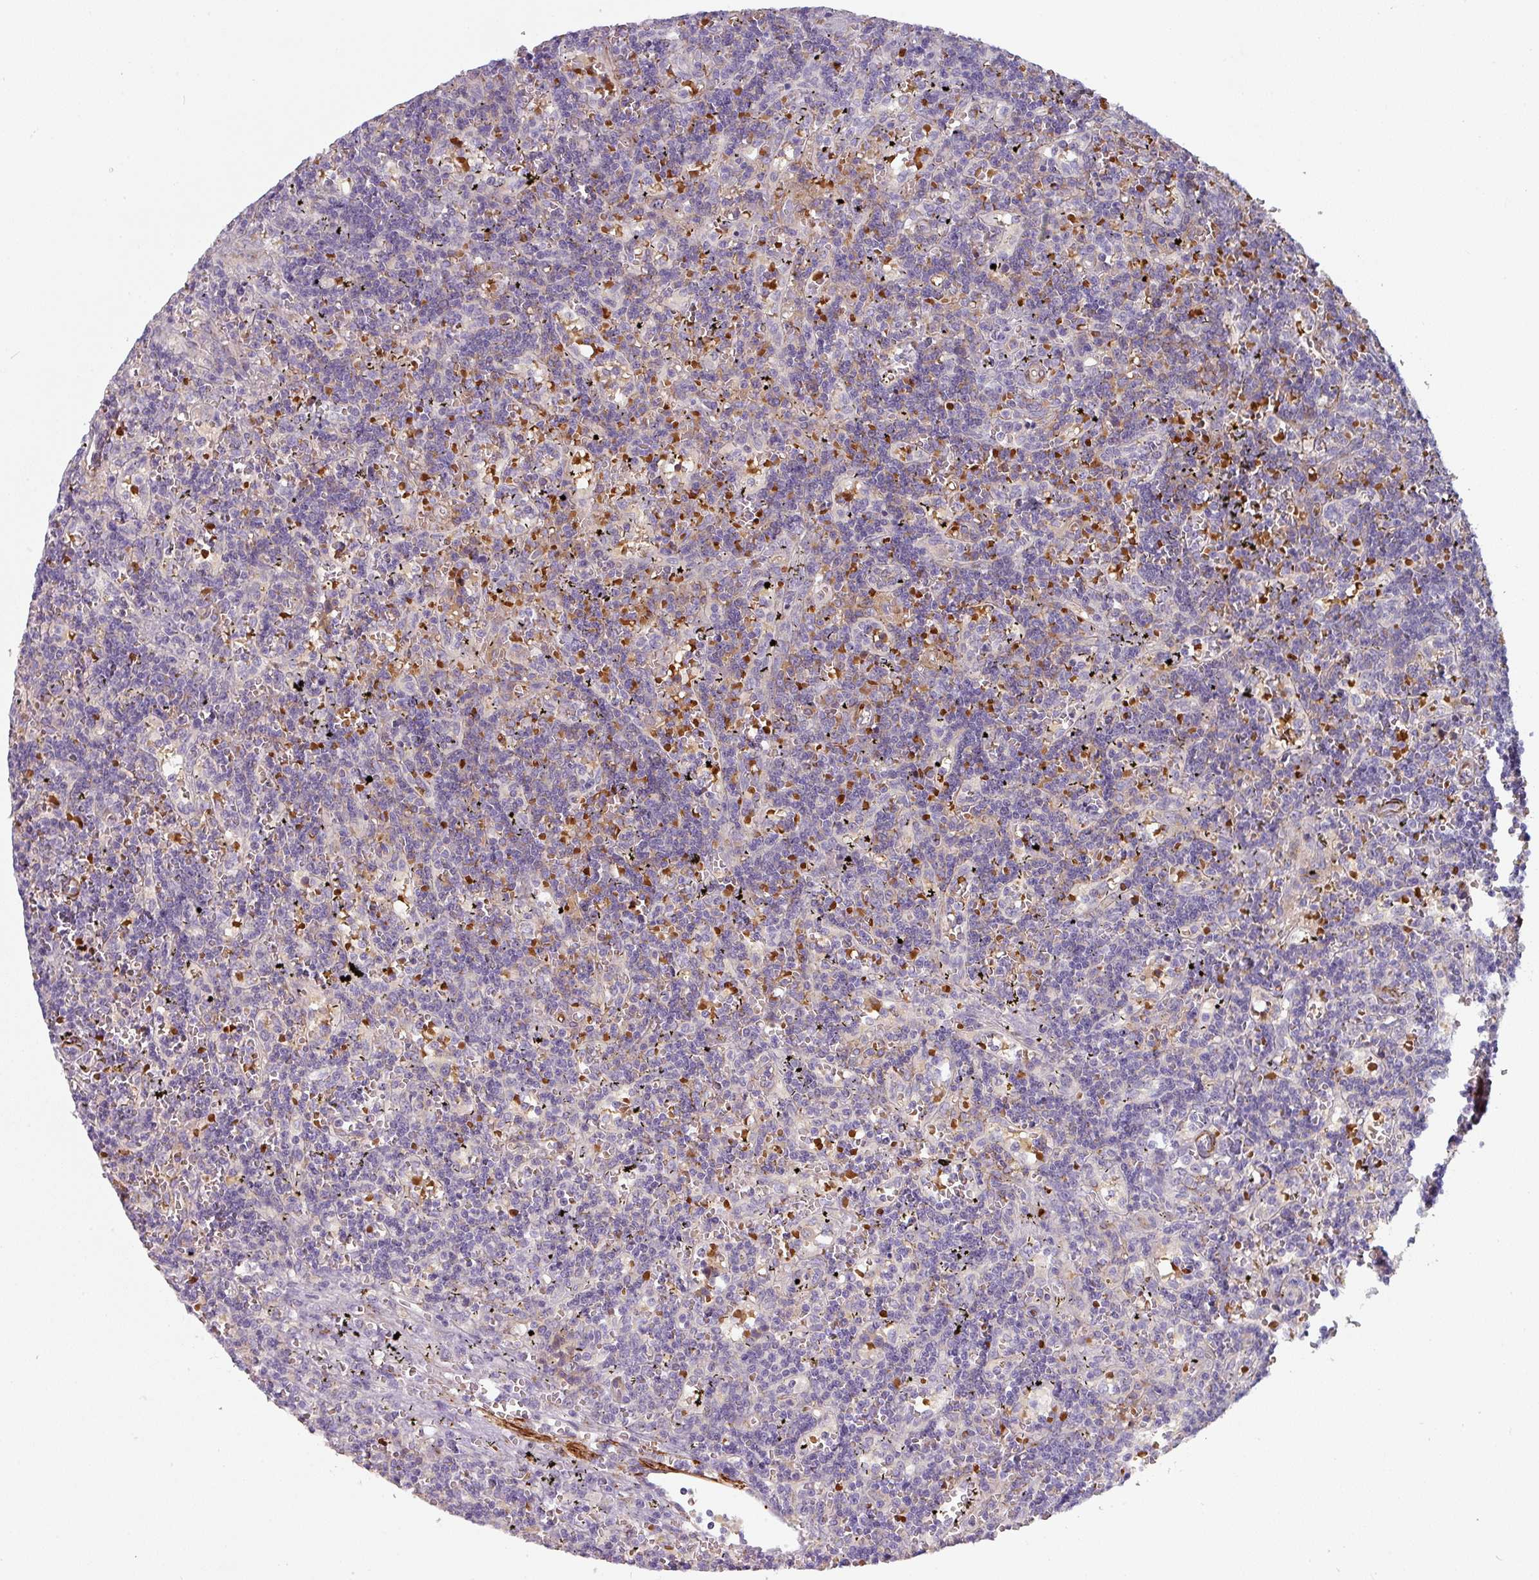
{"staining": {"intensity": "negative", "quantity": "none", "location": "none"}, "tissue": "lymphoma", "cell_type": "Tumor cells", "image_type": "cancer", "snomed": [{"axis": "morphology", "description": "Malignant lymphoma, non-Hodgkin's type, Low grade"}, {"axis": "topography", "description": "Spleen"}], "caption": "Immunohistochemistry image of neoplastic tissue: lymphoma stained with DAB exhibits no significant protein positivity in tumor cells.", "gene": "PRODH2", "patient": {"sex": "male", "age": 60}}